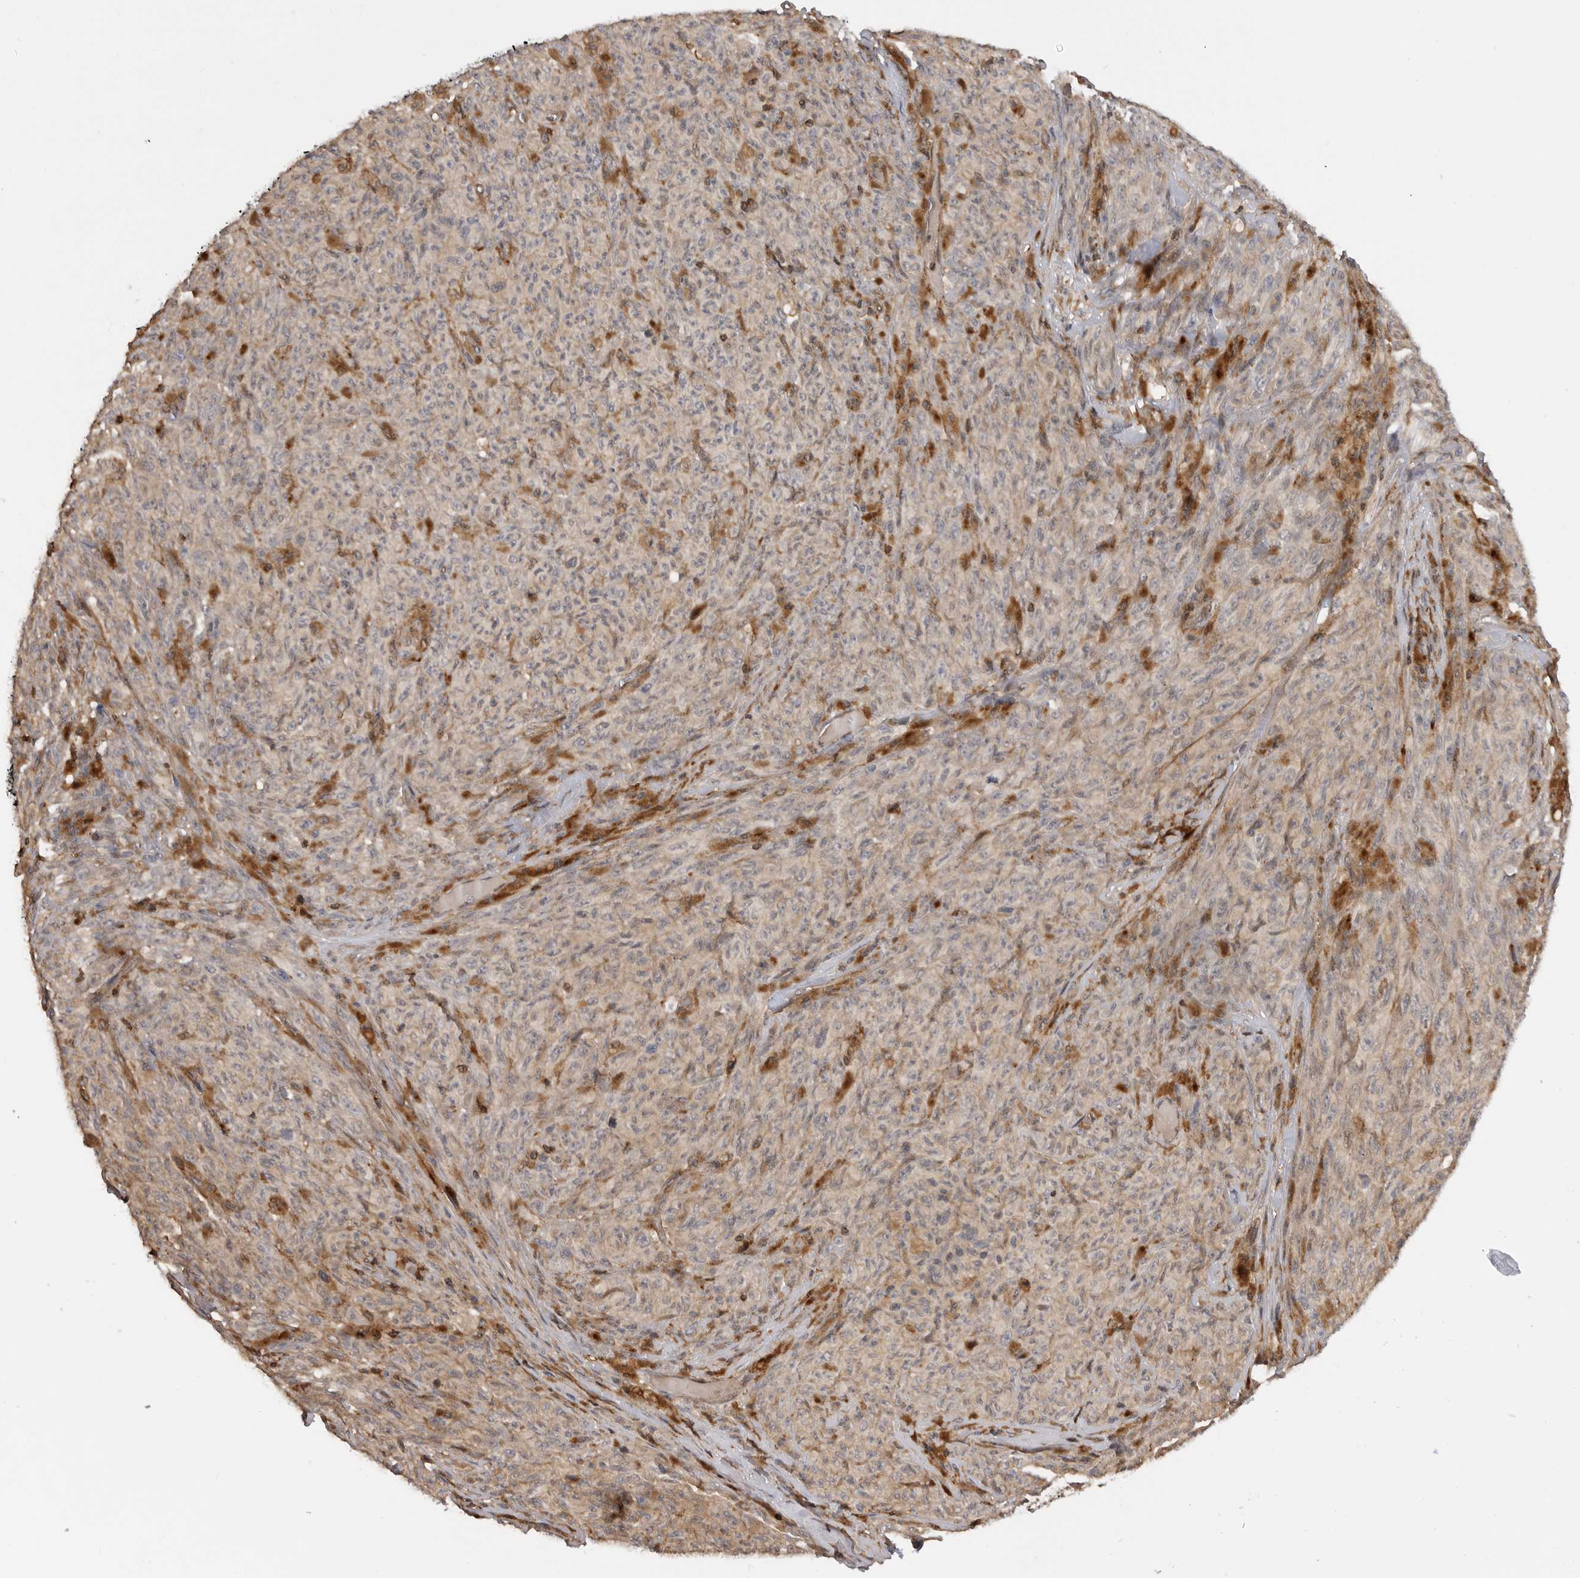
{"staining": {"intensity": "weak", "quantity": "25%-75%", "location": "cytoplasmic/membranous"}, "tissue": "melanoma", "cell_type": "Tumor cells", "image_type": "cancer", "snomed": [{"axis": "morphology", "description": "Malignant melanoma, NOS"}, {"axis": "topography", "description": "Skin"}], "caption": "This histopathology image exhibits immunohistochemistry staining of human malignant melanoma, with low weak cytoplasmic/membranous staining in approximately 25%-75% of tumor cells.", "gene": "TRIM56", "patient": {"sex": "female", "age": 82}}